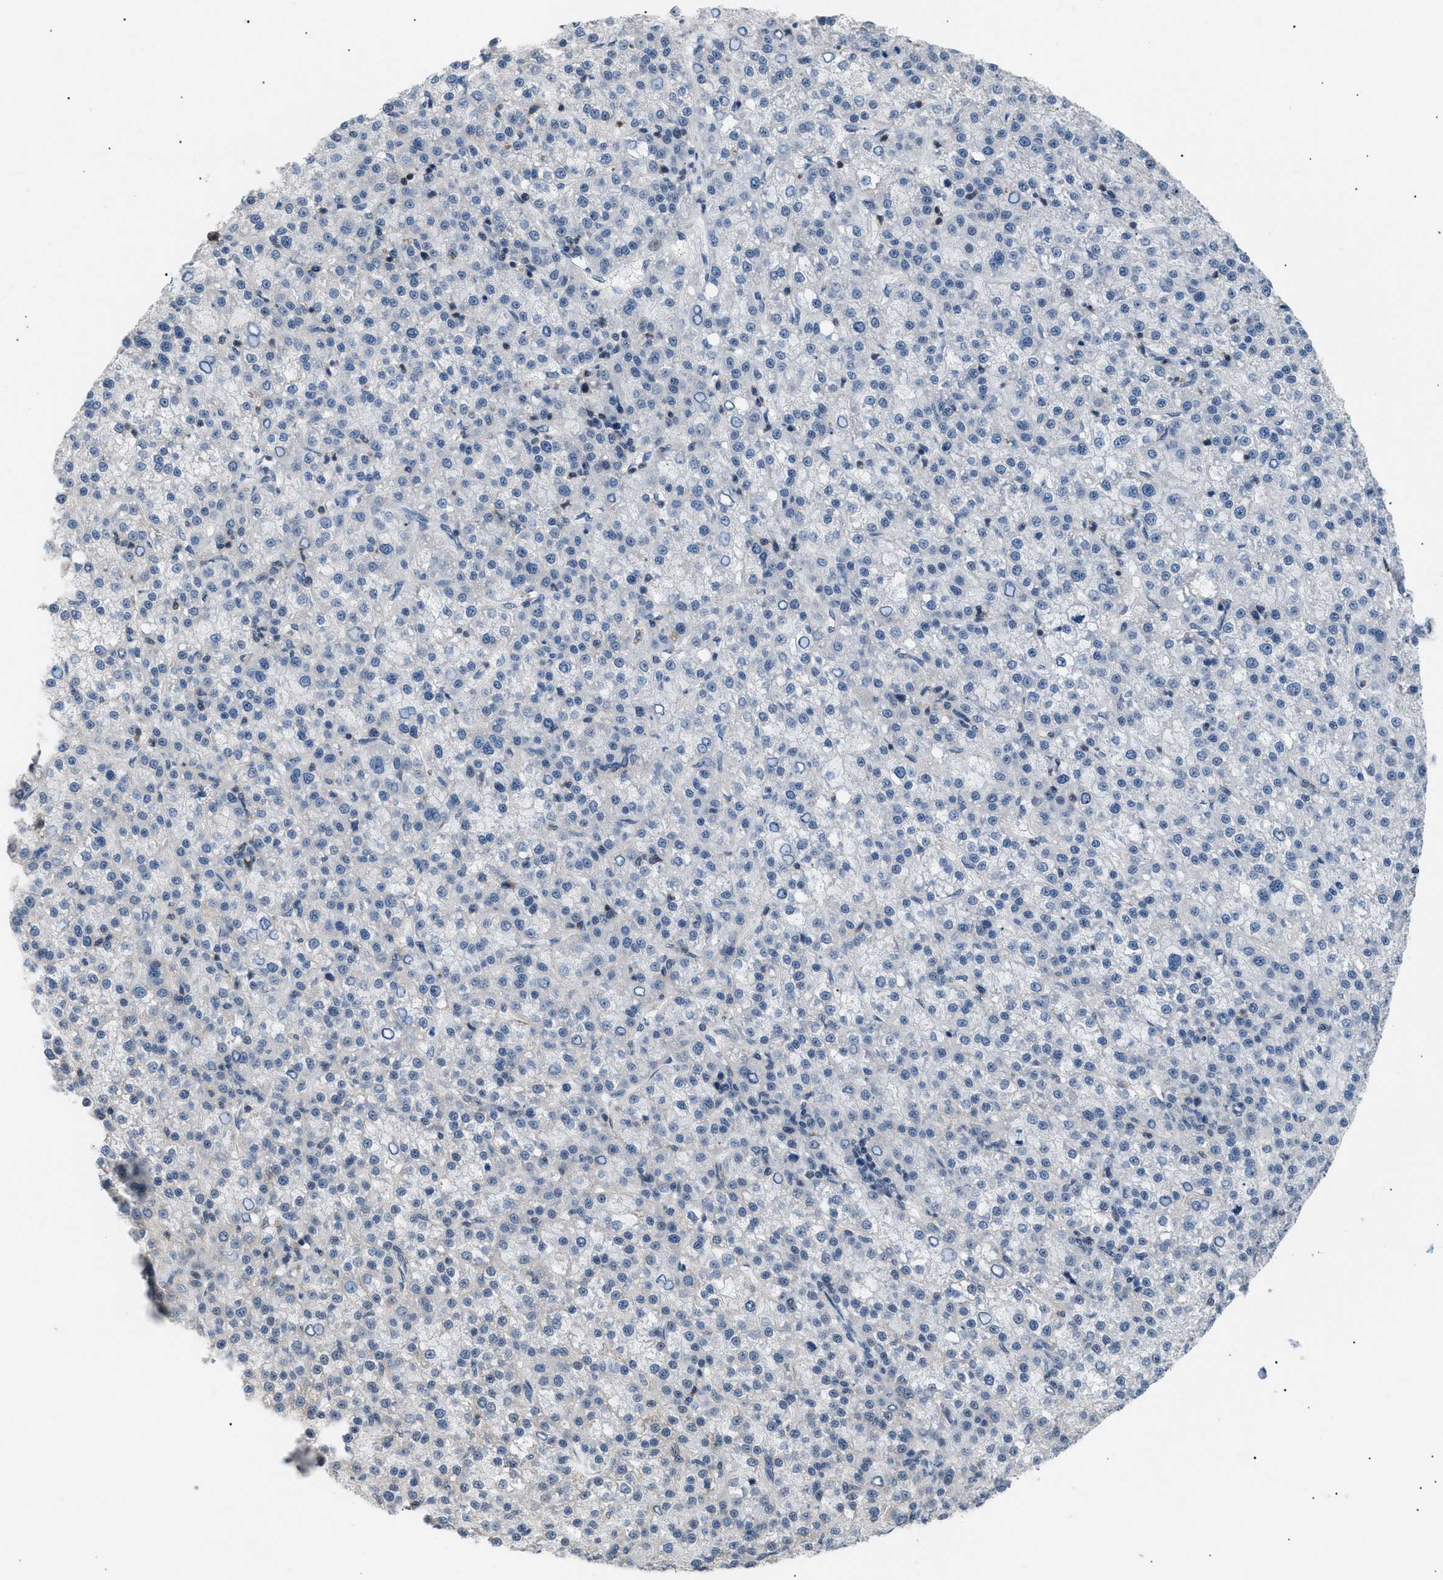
{"staining": {"intensity": "negative", "quantity": "none", "location": "none"}, "tissue": "liver cancer", "cell_type": "Tumor cells", "image_type": "cancer", "snomed": [{"axis": "morphology", "description": "Carcinoma, Hepatocellular, NOS"}, {"axis": "topography", "description": "Liver"}], "caption": "IHC micrograph of neoplastic tissue: hepatocellular carcinoma (liver) stained with DAB (3,3'-diaminobenzidine) exhibits no significant protein positivity in tumor cells. (Immunohistochemistry (ihc), brightfield microscopy, high magnification).", "gene": "KCNC3", "patient": {"sex": "female", "age": 58}}